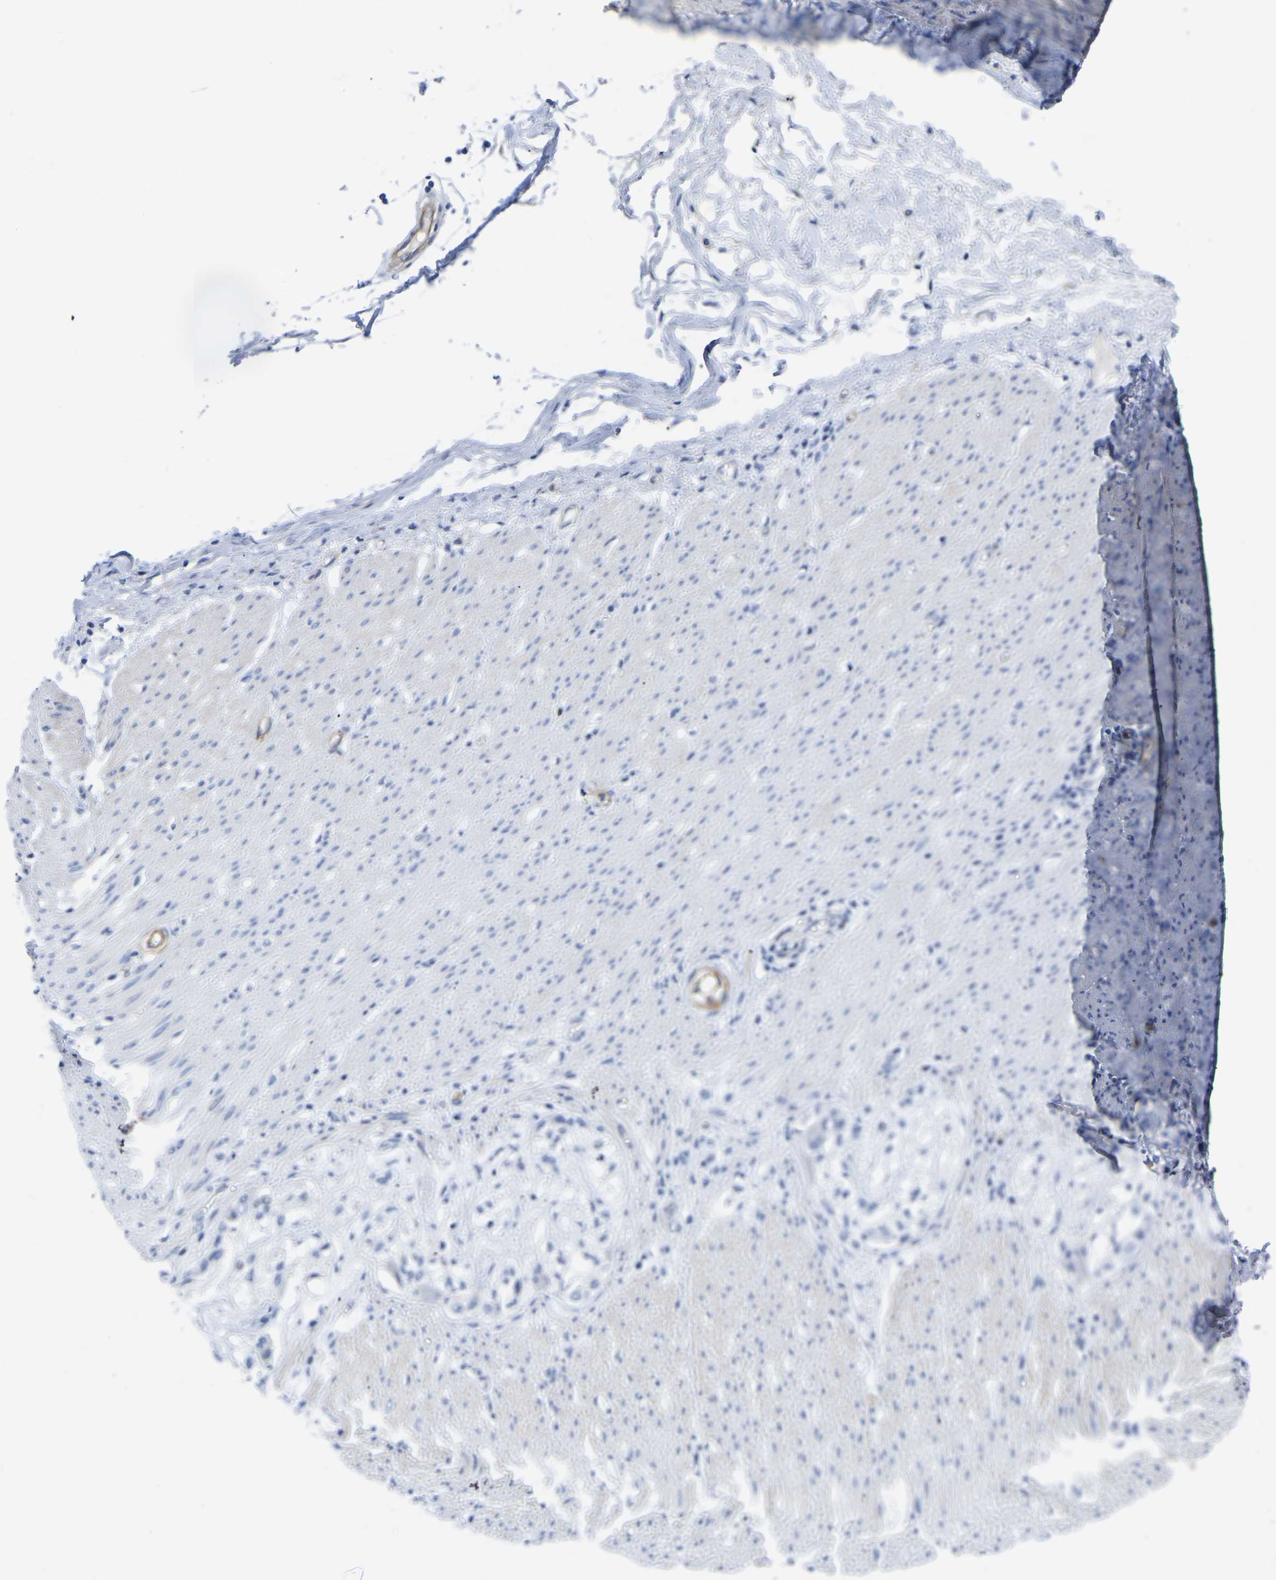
{"staining": {"intensity": "negative", "quantity": "none", "location": "none"}, "tissue": "adipose tissue", "cell_type": "Adipocytes", "image_type": "normal", "snomed": [{"axis": "morphology", "description": "Normal tissue, NOS"}, {"axis": "morphology", "description": "Adenocarcinoma, NOS"}, {"axis": "topography", "description": "Colon"}, {"axis": "topography", "description": "Peripheral nerve tissue"}], "caption": "High power microscopy image of an IHC photomicrograph of unremarkable adipose tissue, revealing no significant expression in adipocytes. (Stains: DAB (3,3'-diaminobenzidine) immunohistochemistry with hematoxylin counter stain, Microscopy: brightfield microscopy at high magnification).", "gene": "SLC45A3", "patient": {"sex": "male", "age": 14}}